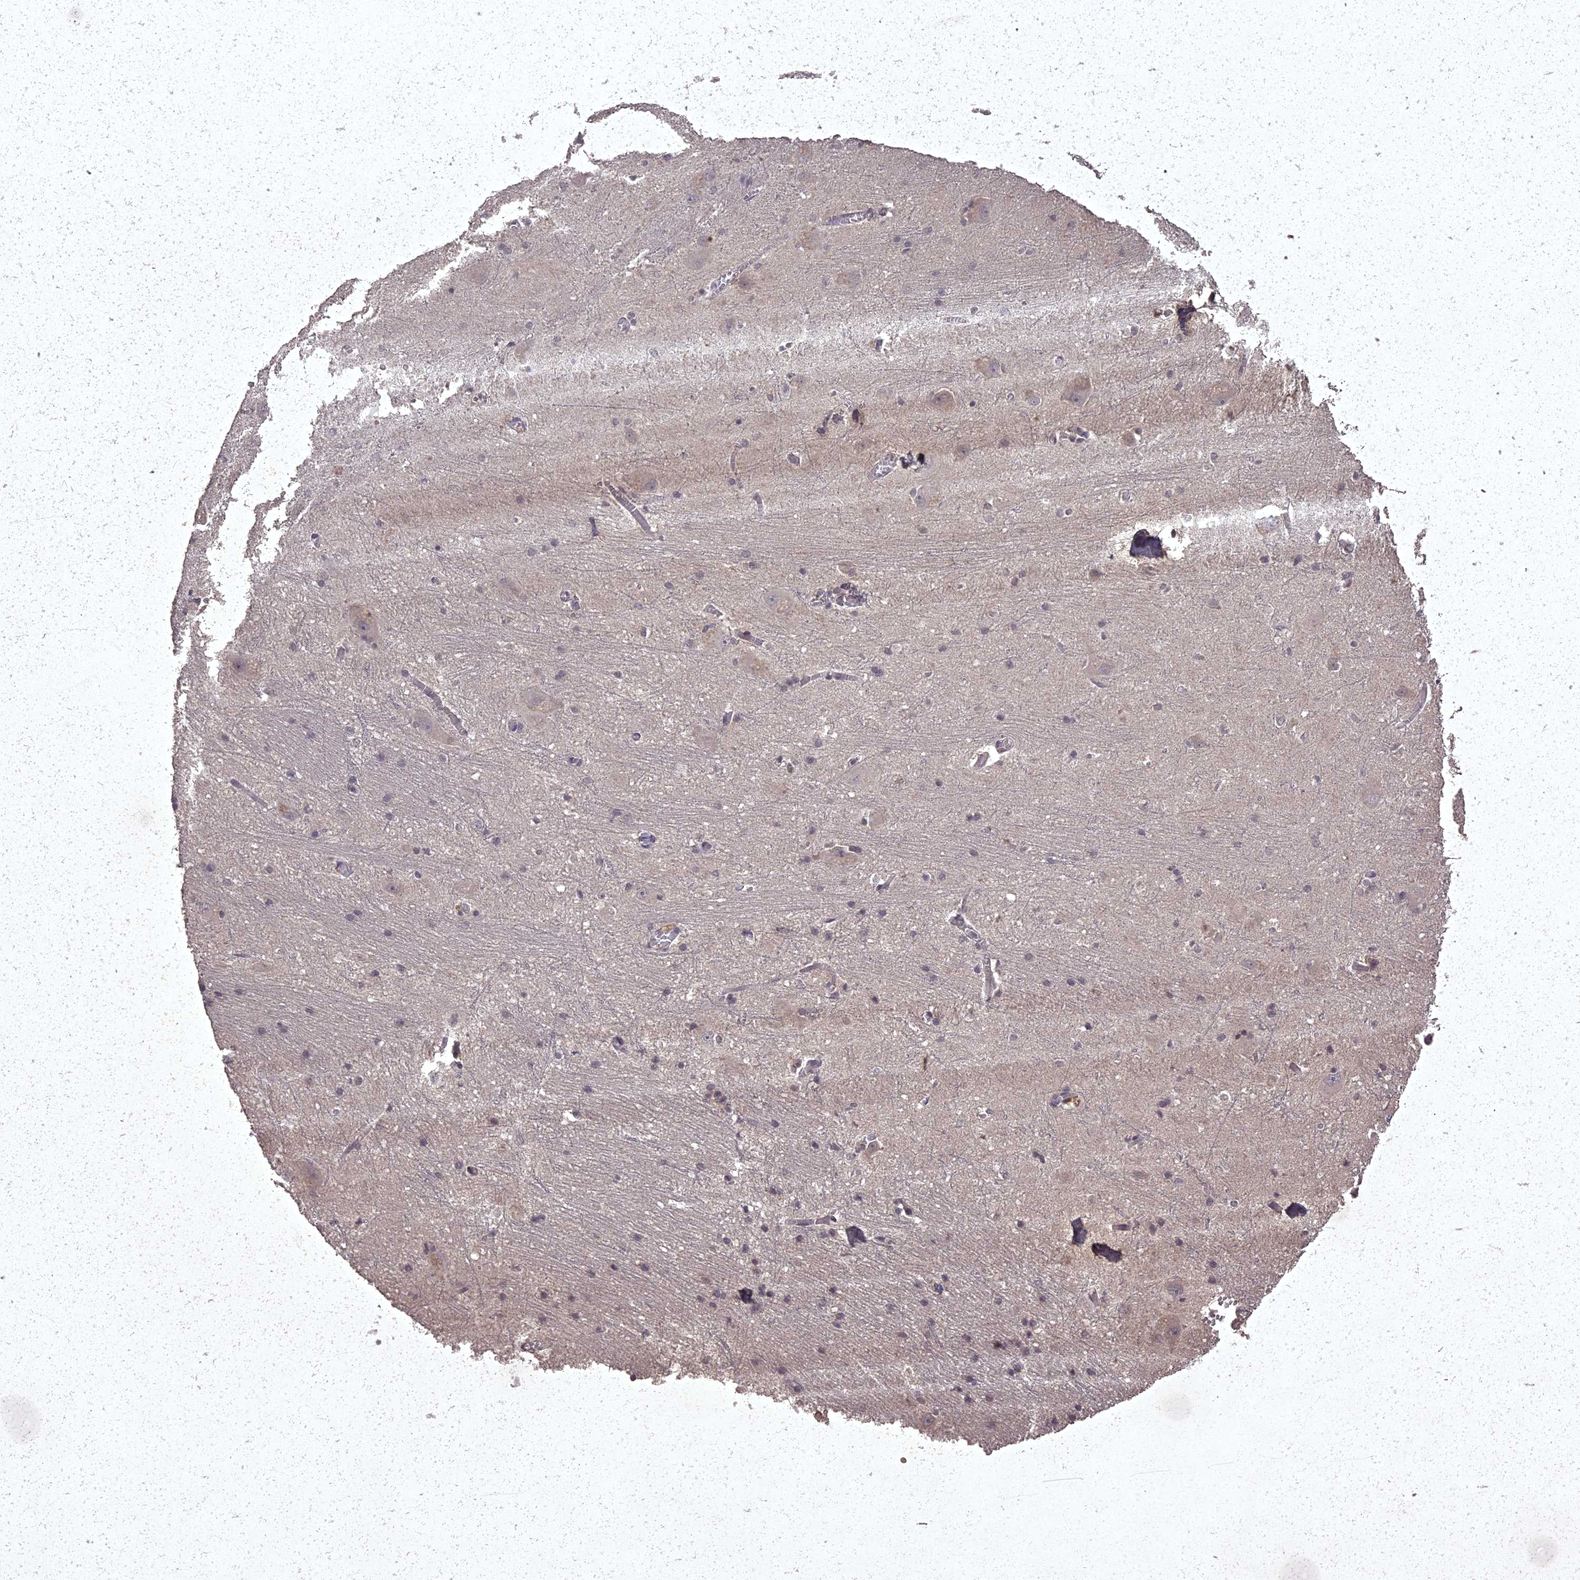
{"staining": {"intensity": "negative", "quantity": "none", "location": "none"}, "tissue": "caudate", "cell_type": "Glial cells", "image_type": "normal", "snomed": [{"axis": "morphology", "description": "Normal tissue, NOS"}, {"axis": "topography", "description": "Lateral ventricle wall"}], "caption": "Glial cells show no significant protein staining in normal caudate. (DAB (3,3'-diaminobenzidine) IHC visualized using brightfield microscopy, high magnification).", "gene": "ING5", "patient": {"sex": "male", "age": 37}}